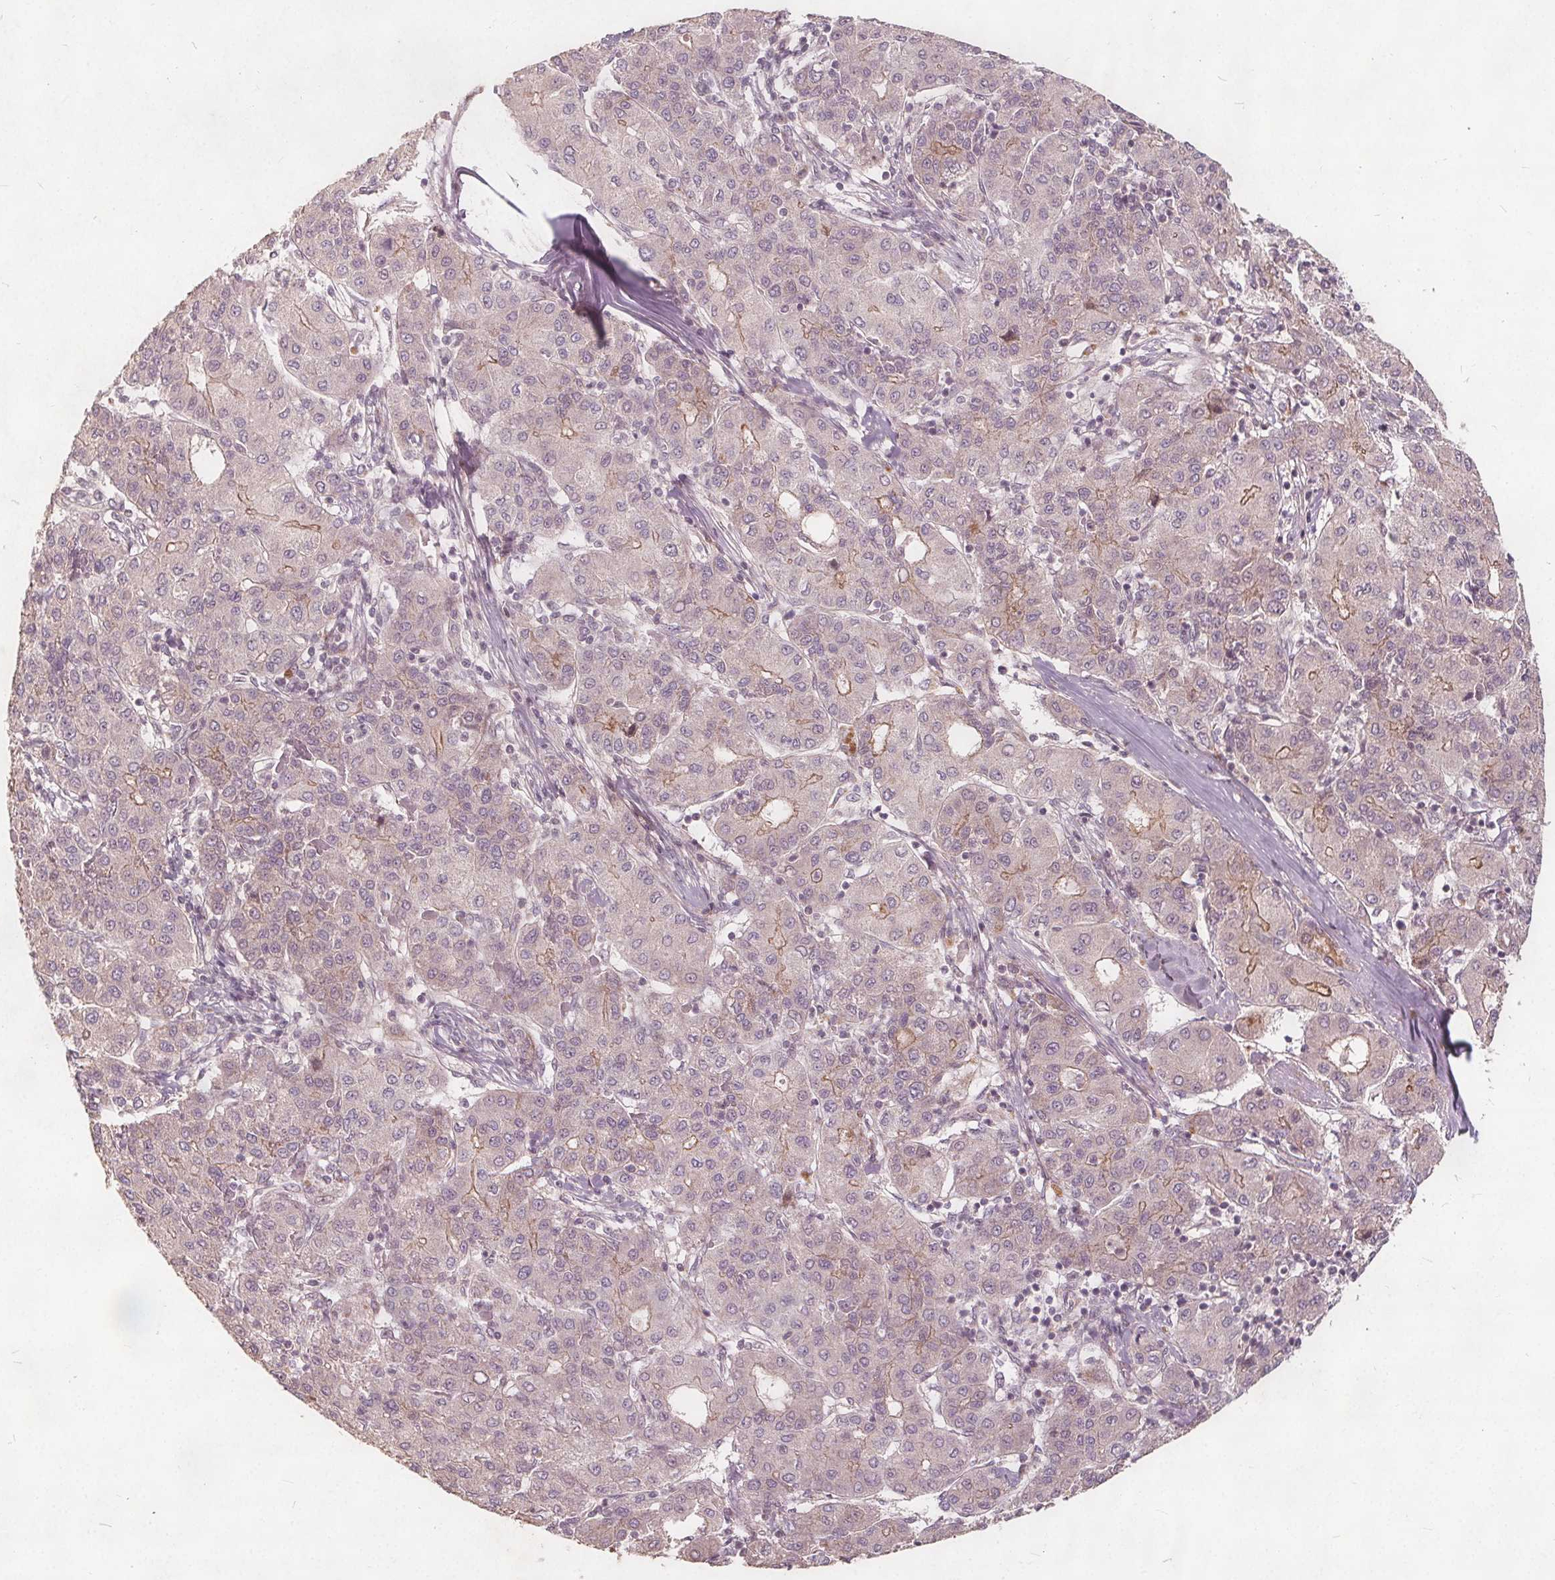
{"staining": {"intensity": "moderate", "quantity": "<25%", "location": "cytoplasmic/membranous"}, "tissue": "liver cancer", "cell_type": "Tumor cells", "image_type": "cancer", "snomed": [{"axis": "morphology", "description": "Carcinoma, Hepatocellular, NOS"}, {"axis": "topography", "description": "Liver"}], "caption": "Moderate cytoplasmic/membranous protein positivity is seen in about <25% of tumor cells in liver cancer (hepatocellular carcinoma).", "gene": "PTPRT", "patient": {"sex": "male", "age": 65}}